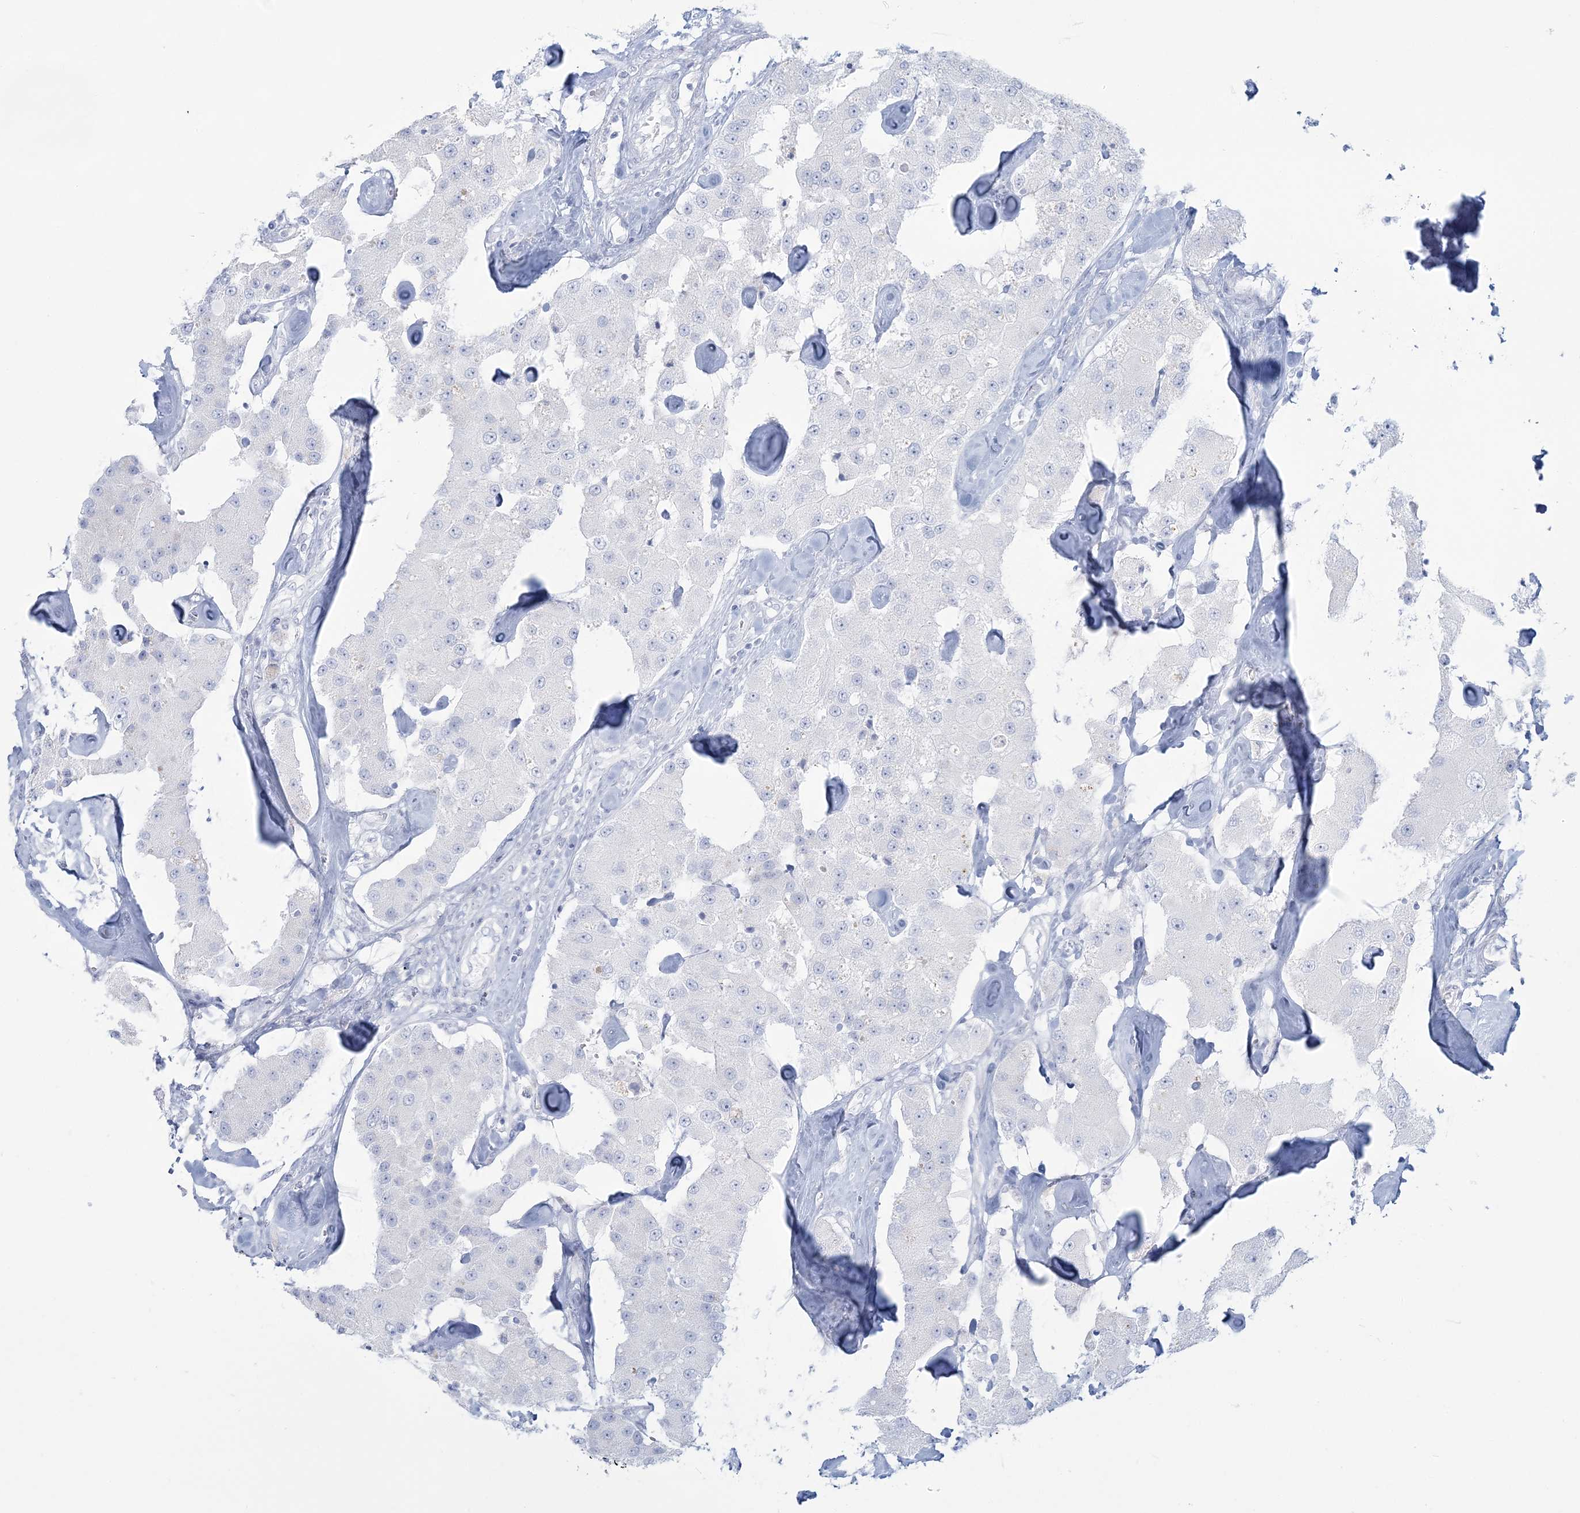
{"staining": {"intensity": "negative", "quantity": "none", "location": "none"}, "tissue": "carcinoid", "cell_type": "Tumor cells", "image_type": "cancer", "snomed": [{"axis": "morphology", "description": "Carcinoid, malignant, NOS"}, {"axis": "topography", "description": "Pancreas"}], "caption": "Human malignant carcinoid stained for a protein using immunohistochemistry exhibits no expression in tumor cells.", "gene": "ADGB", "patient": {"sex": "male", "age": 41}}